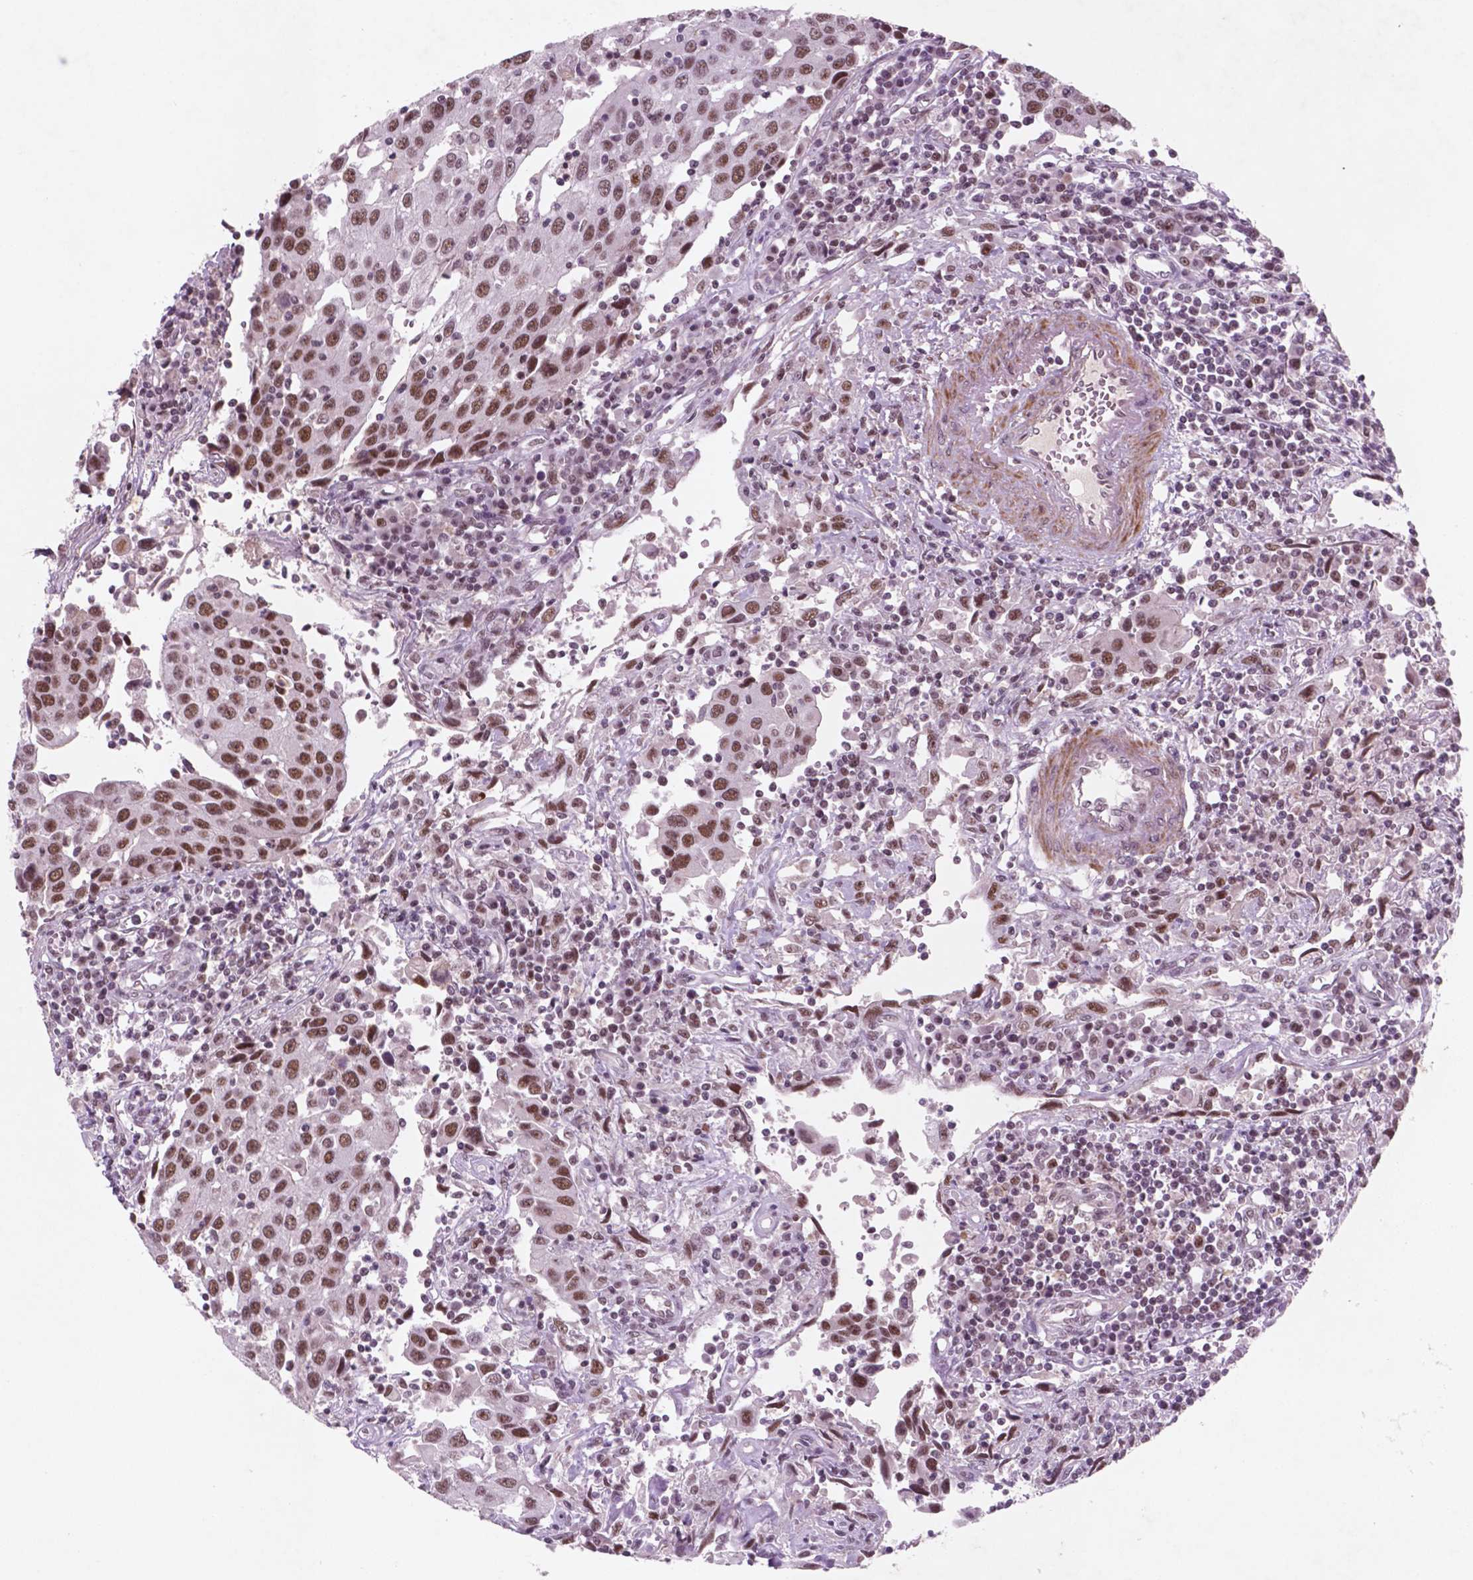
{"staining": {"intensity": "moderate", "quantity": ">75%", "location": "nuclear"}, "tissue": "urothelial cancer", "cell_type": "Tumor cells", "image_type": "cancer", "snomed": [{"axis": "morphology", "description": "Urothelial carcinoma, High grade"}, {"axis": "topography", "description": "Urinary bladder"}], "caption": "There is medium levels of moderate nuclear expression in tumor cells of high-grade urothelial carcinoma, as demonstrated by immunohistochemical staining (brown color).", "gene": "CTR9", "patient": {"sex": "female", "age": 85}}